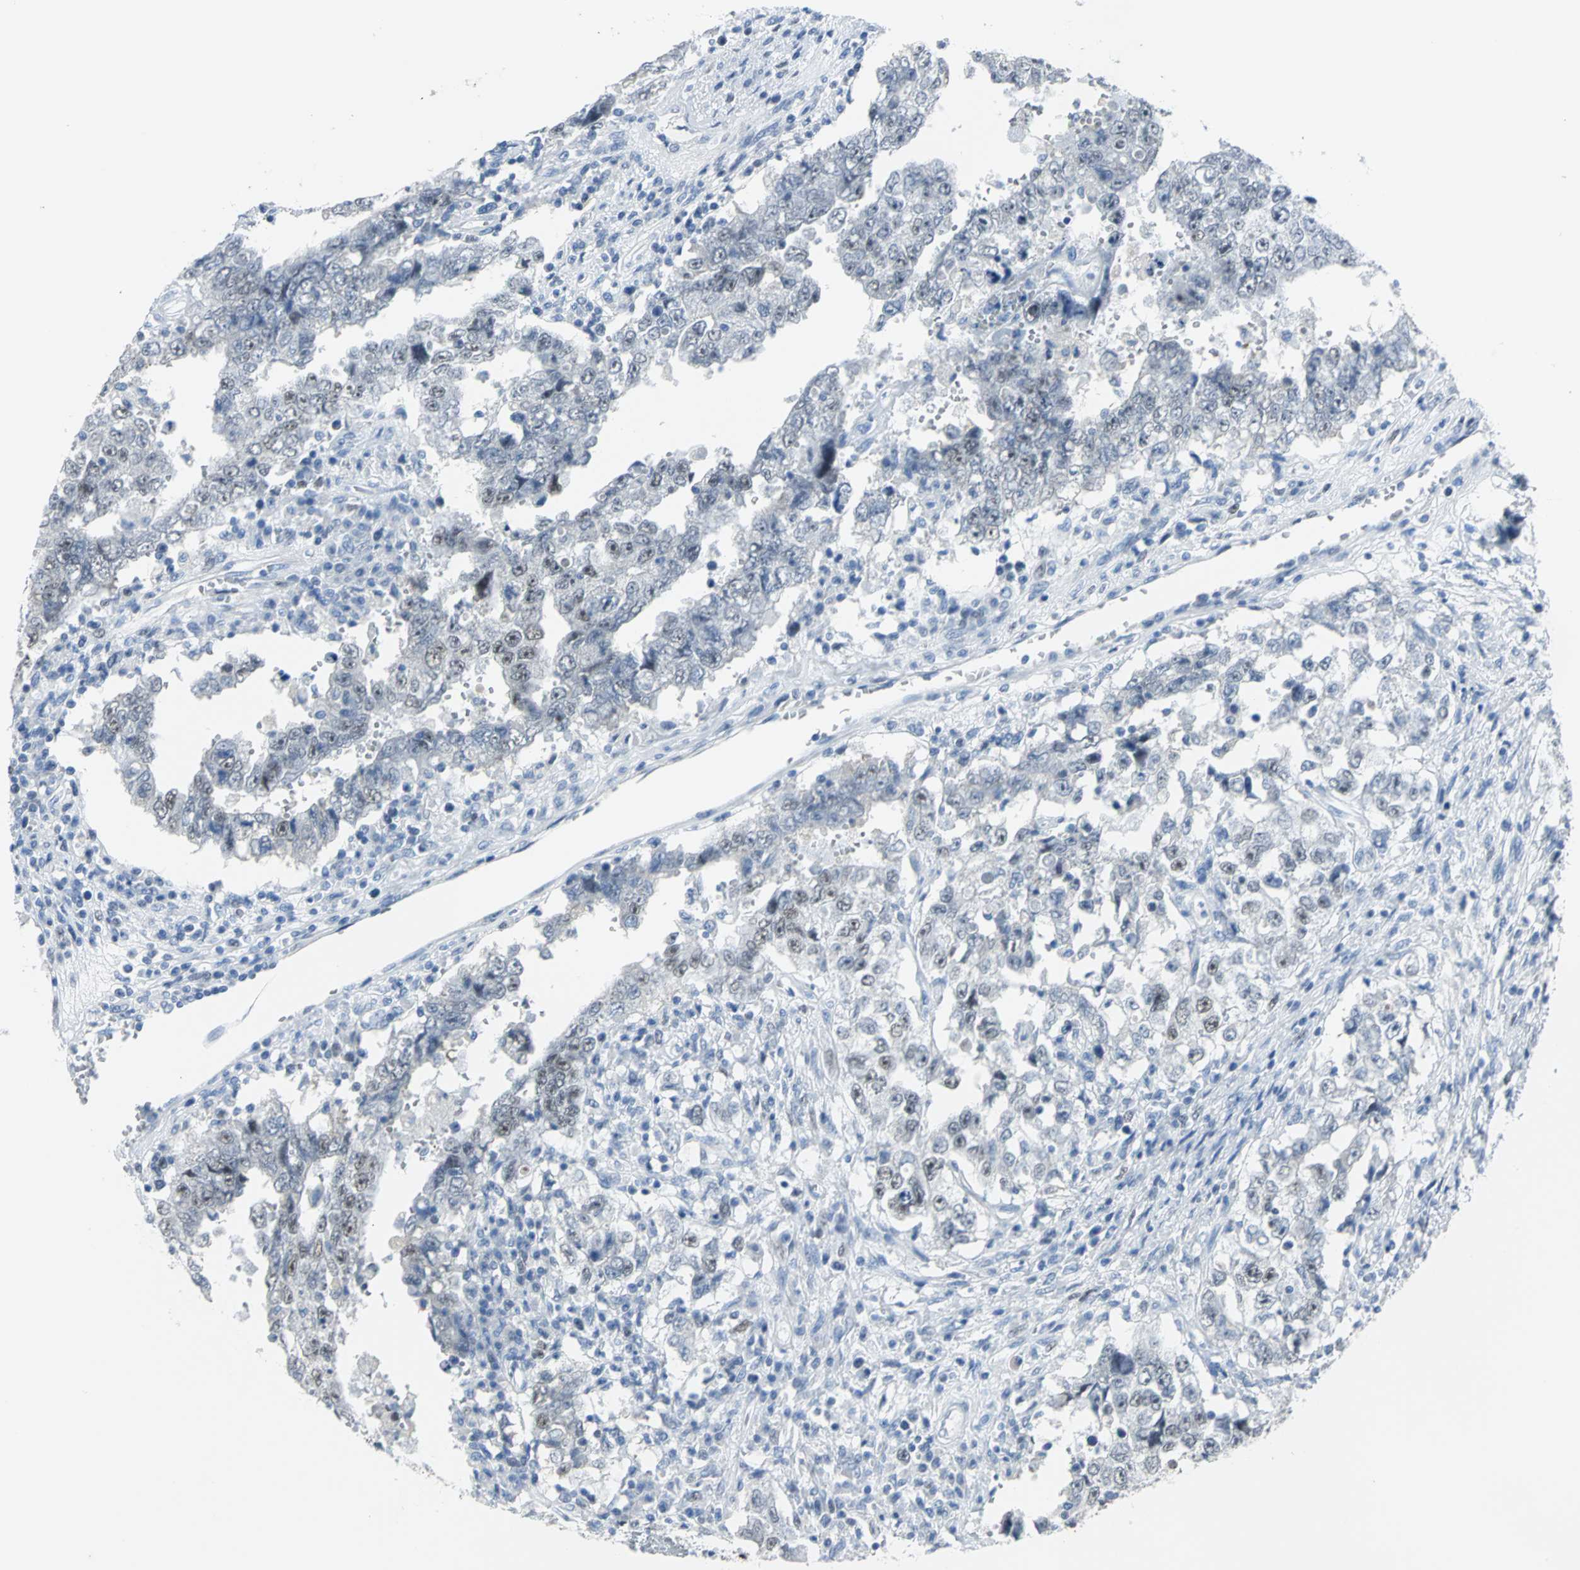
{"staining": {"intensity": "moderate", "quantity": "25%-75%", "location": "nuclear"}, "tissue": "testis cancer", "cell_type": "Tumor cells", "image_type": "cancer", "snomed": [{"axis": "morphology", "description": "Carcinoma, Embryonal, NOS"}, {"axis": "topography", "description": "Testis"}], "caption": "An IHC image of neoplastic tissue is shown. Protein staining in brown highlights moderate nuclear positivity in testis embryonal carcinoma within tumor cells.", "gene": "MCM3", "patient": {"sex": "male", "age": 26}}